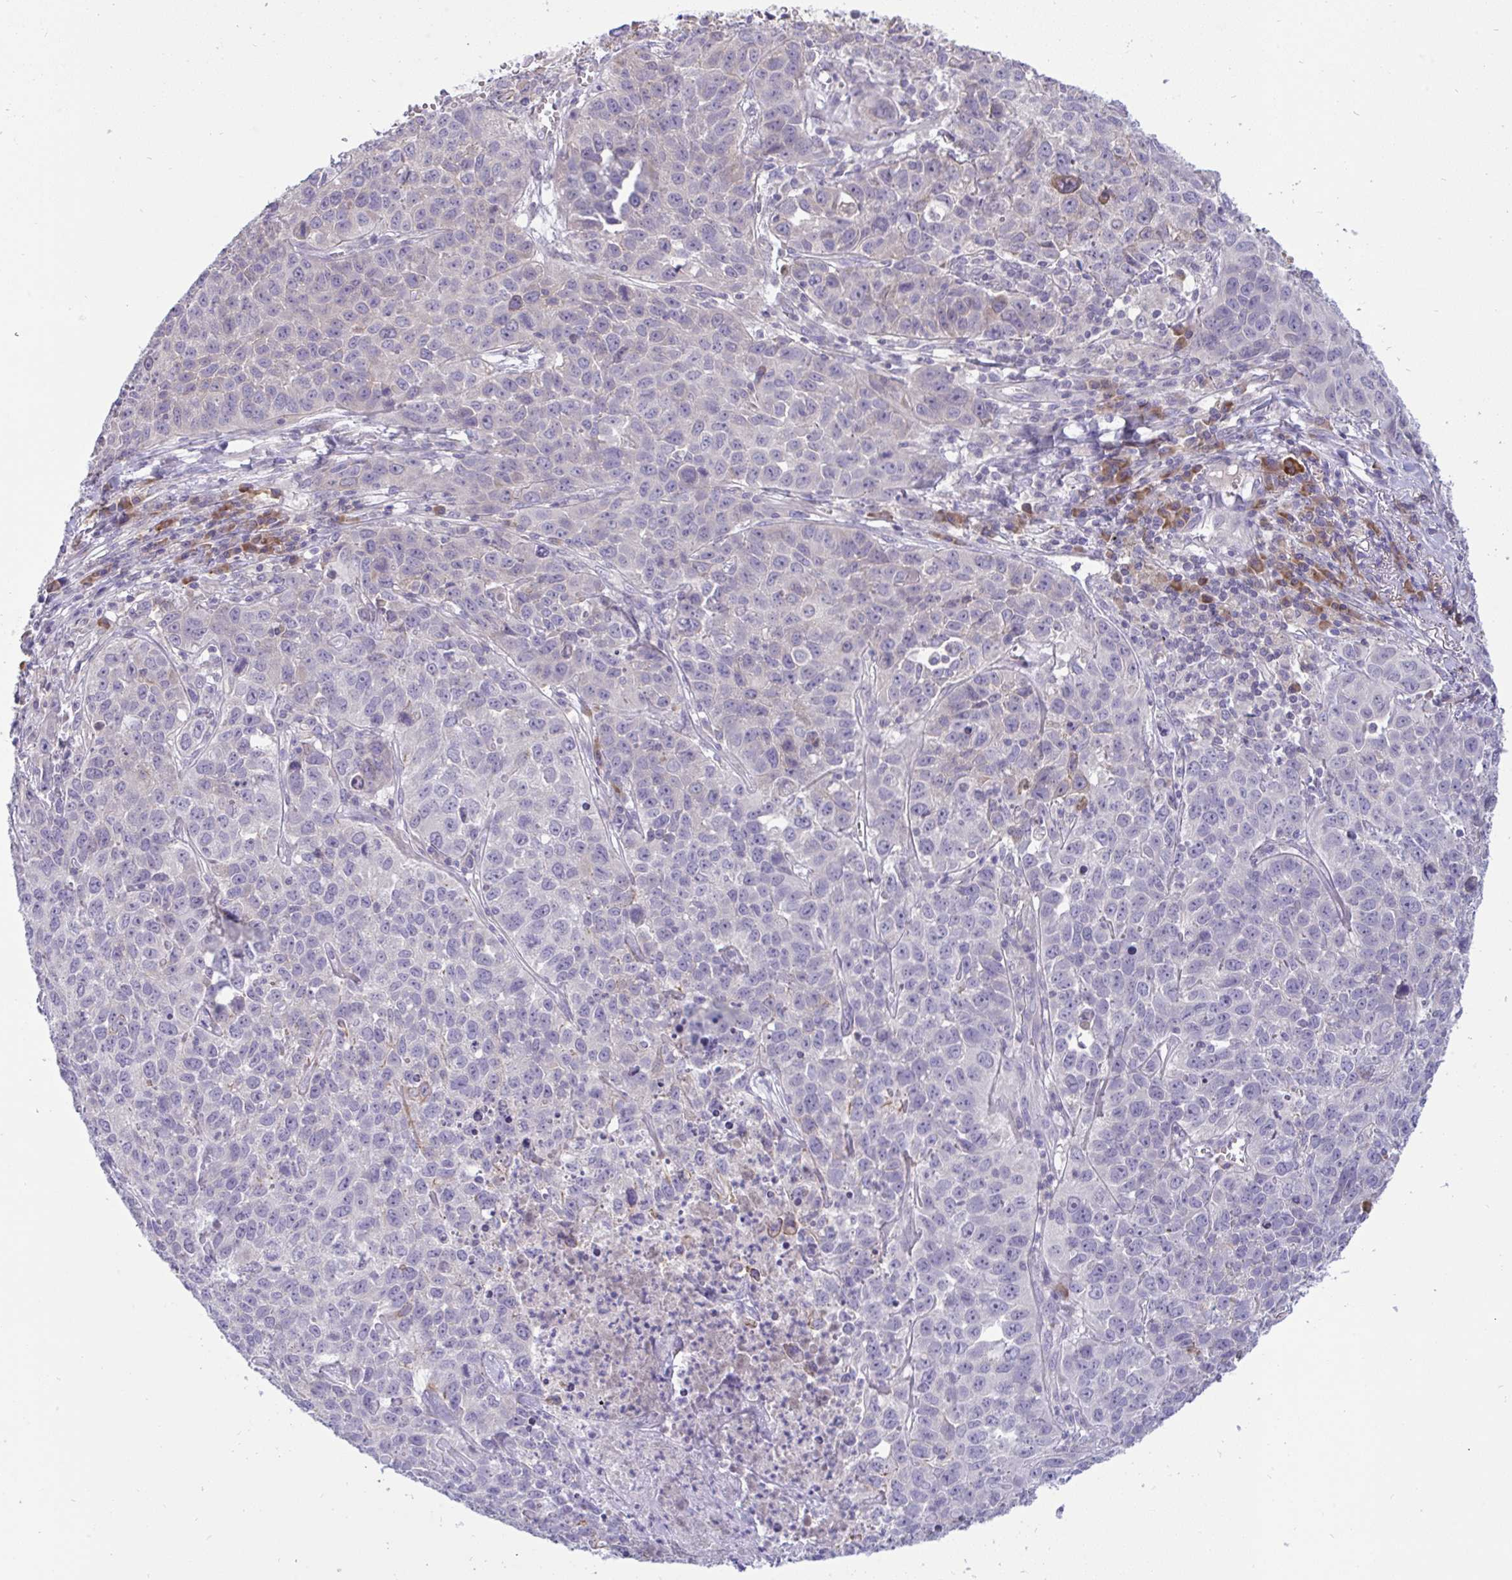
{"staining": {"intensity": "negative", "quantity": "none", "location": "none"}, "tissue": "lung cancer", "cell_type": "Tumor cells", "image_type": "cancer", "snomed": [{"axis": "morphology", "description": "Squamous cell carcinoma, NOS"}, {"axis": "topography", "description": "Lung"}], "caption": "The IHC photomicrograph has no significant staining in tumor cells of lung squamous cell carcinoma tissue.", "gene": "TMEM41A", "patient": {"sex": "male", "age": 76}}